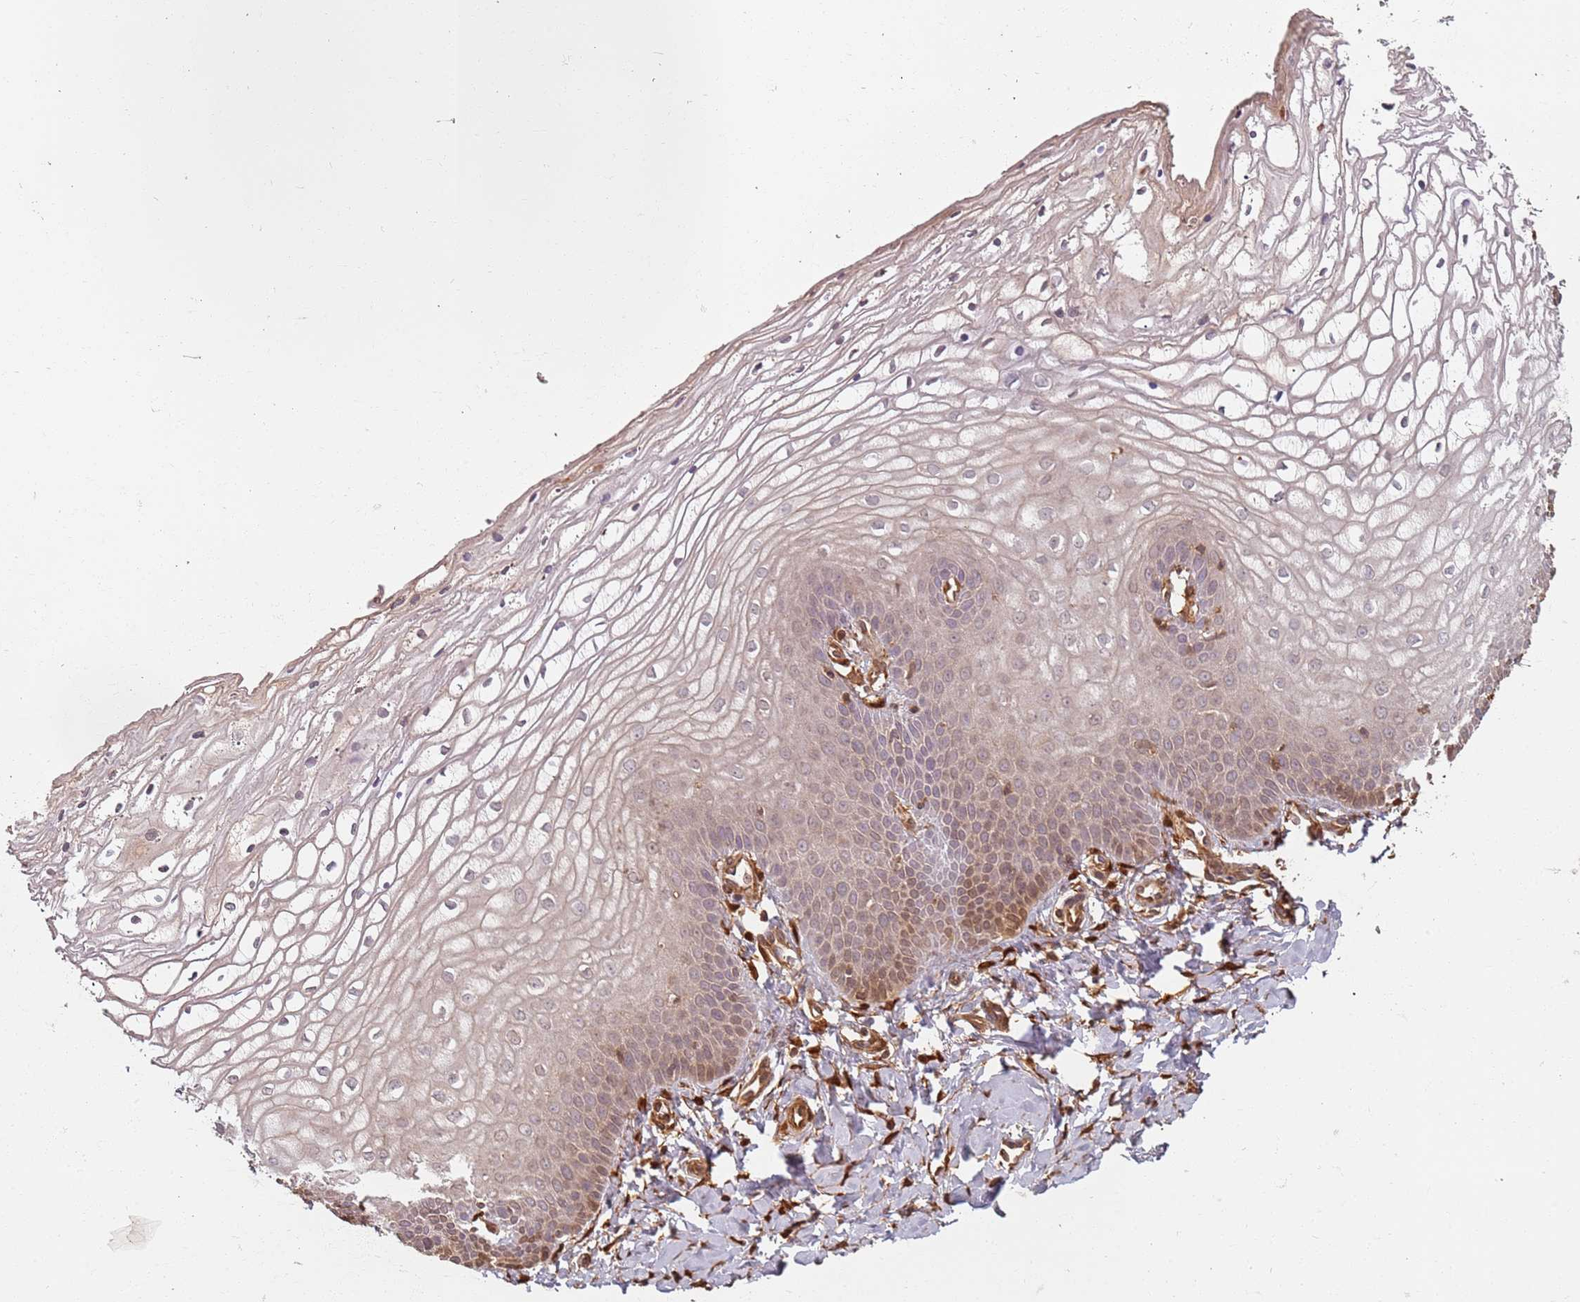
{"staining": {"intensity": "moderate", "quantity": "<25%", "location": "cytoplasmic/membranous,nuclear"}, "tissue": "vagina", "cell_type": "Squamous epithelial cells", "image_type": "normal", "snomed": [{"axis": "morphology", "description": "Normal tissue, NOS"}, {"axis": "topography", "description": "Vagina"}], "caption": "This histopathology image displays immunohistochemistry (IHC) staining of benign vagina, with low moderate cytoplasmic/membranous,nuclear expression in about <25% of squamous epithelial cells.", "gene": "SDCCAG8", "patient": {"sex": "female", "age": 68}}